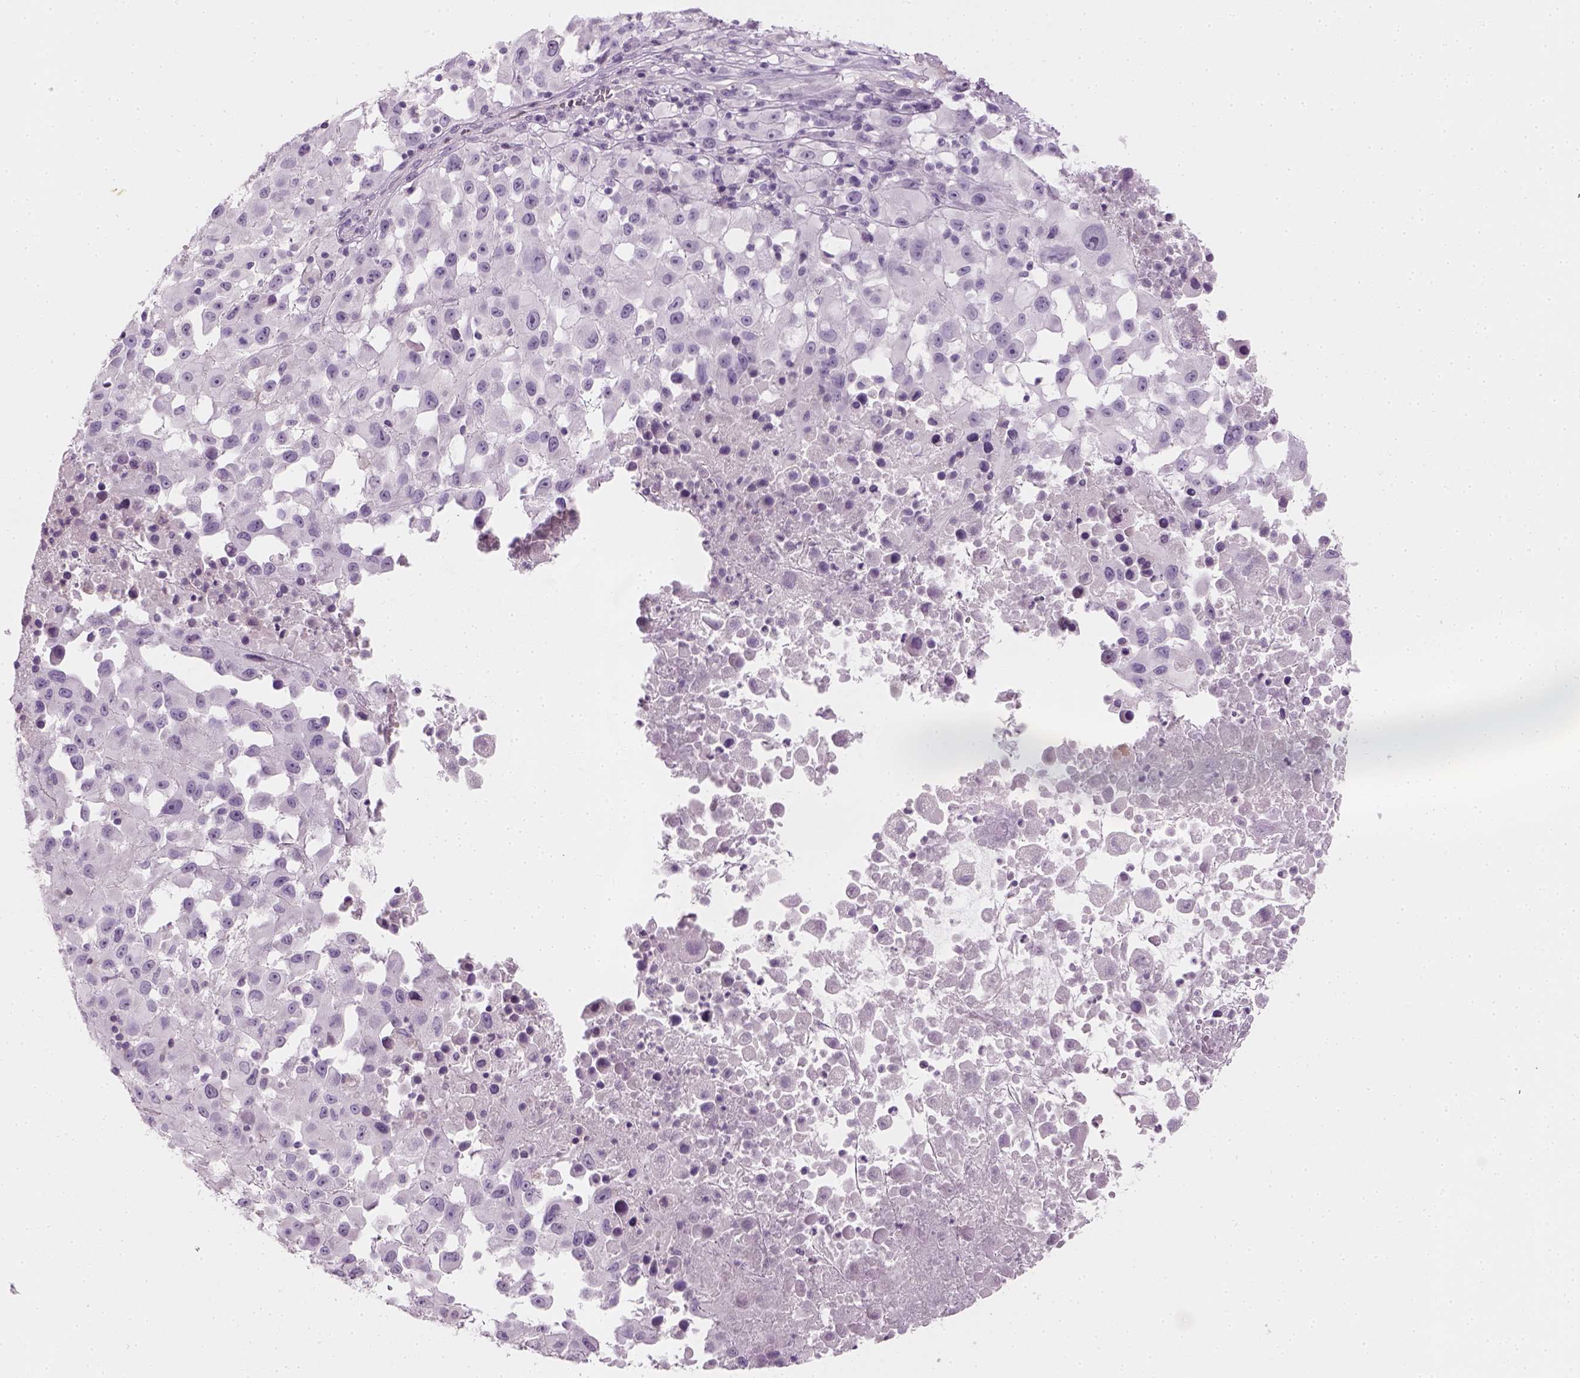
{"staining": {"intensity": "negative", "quantity": "none", "location": "none"}, "tissue": "melanoma", "cell_type": "Tumor cells", "image_type": "cancer", "snomed": [{"axis": "morphology", "description": "Malignant melanoma, Metastatic site"}, {"axis": "topography", "description": "Soft tissue"}], "caption": "Tumor cells show no significant protein positivity in melanoma. (Immunohistochemistry, brightfield microscopy, high magnification).", "gene": "TH", "patient": {"sex": "male", "age": 50}}